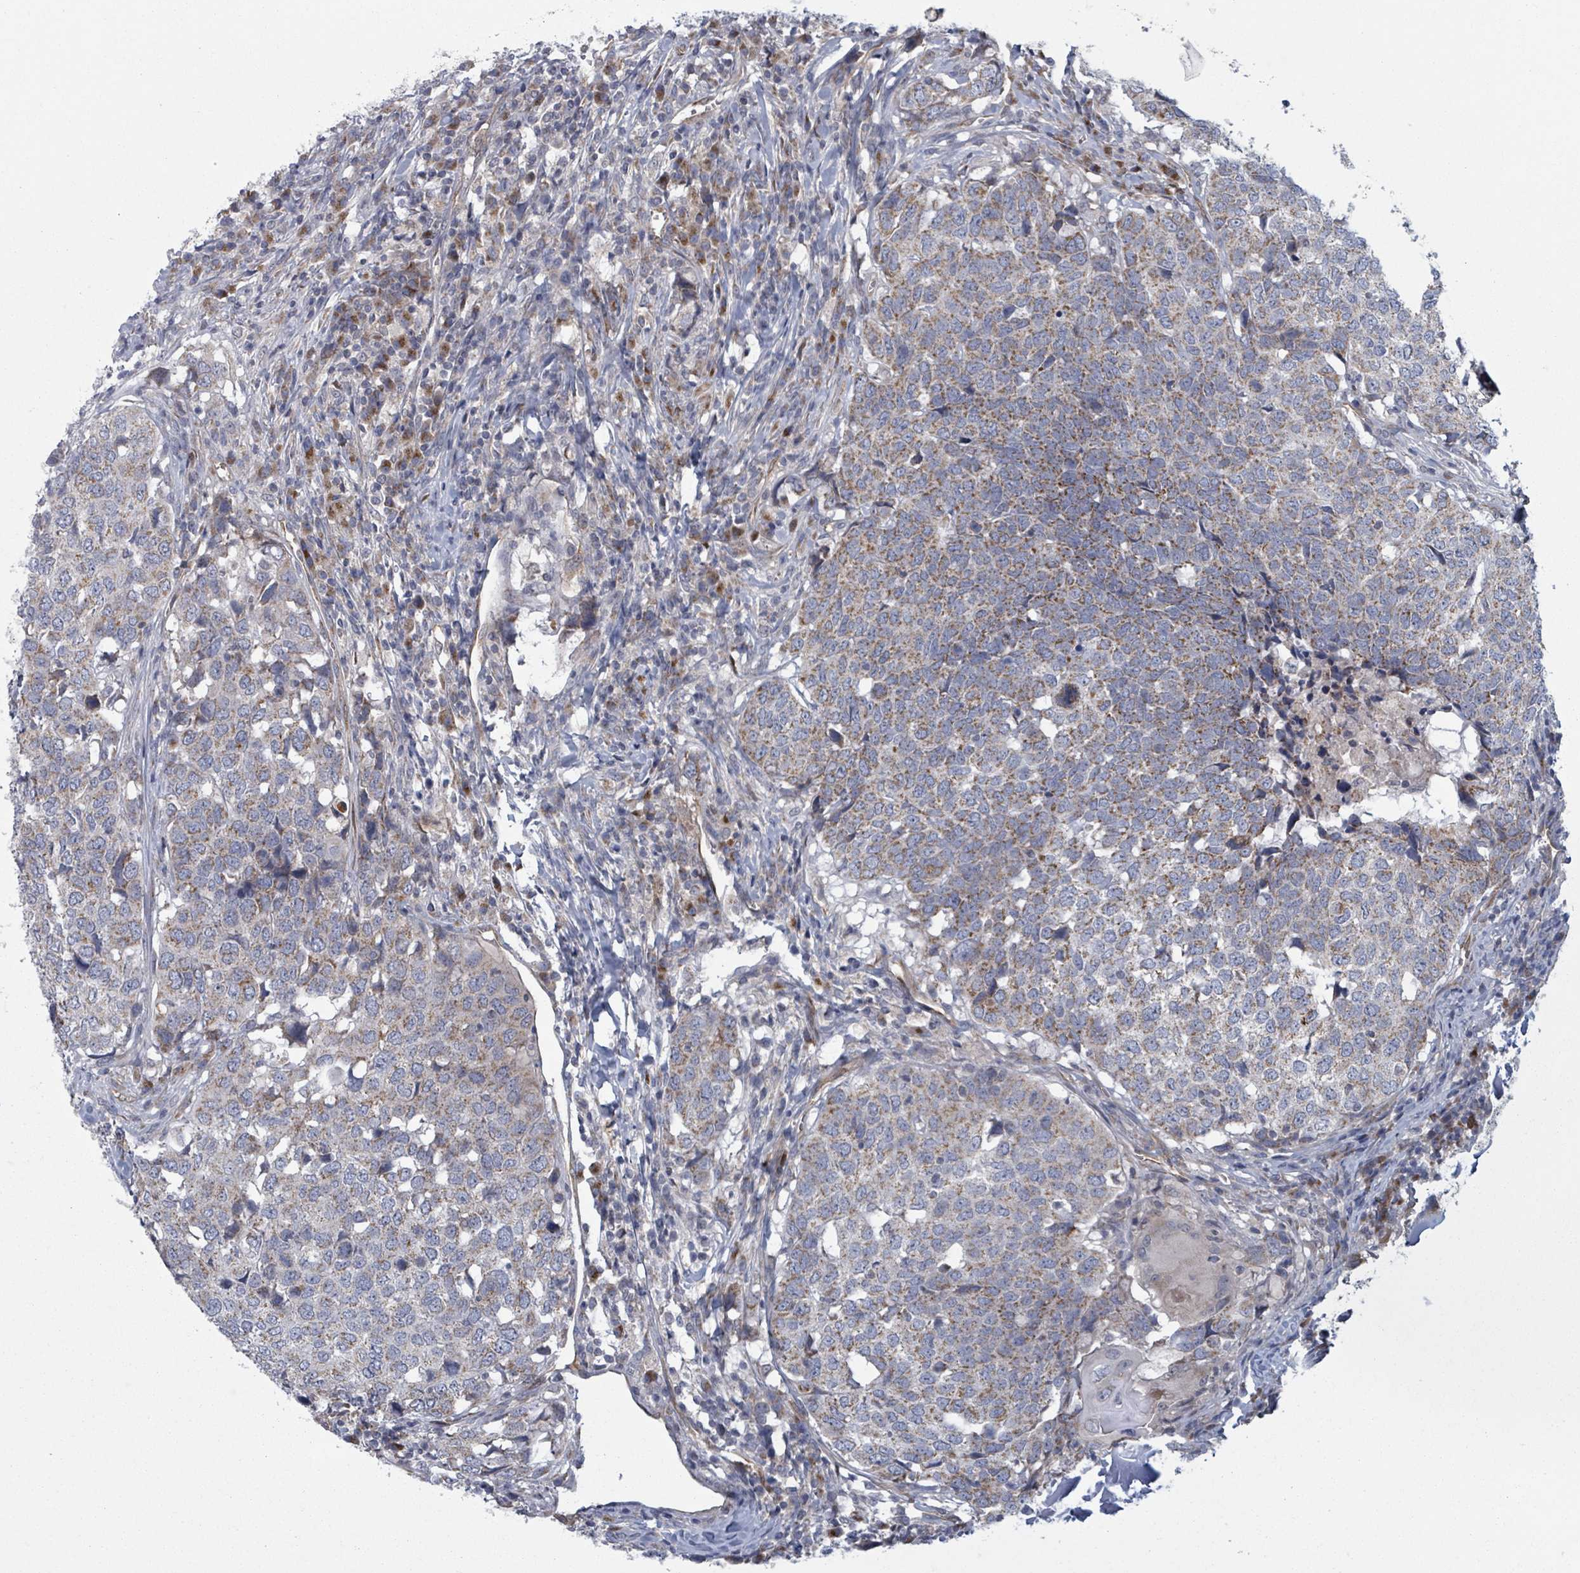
{"staining": {"intensity": "moderate", "quantity": ">75%", "location": "cytoplasmic/membranous"}, "tissue": "head and neck cancer", "cell_type": "Tumor cells", "image_type": "cancer", "snomed": [{"axis": "morphology", "description": "Normal tissue, NOS"}, {"axis": "morphology", "description": "Squamous cell carcinoma, NOS"}, {"axis": "topography", "description": "Skeletal muscle"}, {"axis": "topography", "description": "Vascular tissue"}, {"axis": "topography", "description": "Peripheral nerve tissue"}, {"axis": "topography", "description": "Head-Neck"}], "caption": "A micrograph of human head and neck cancer stained for a protein demonstrates moderate cytoplasmic/membranous brown staining in tumor cells.", "gene": "FKBP1A", "patient": {"sex": "male", "age": 66}}